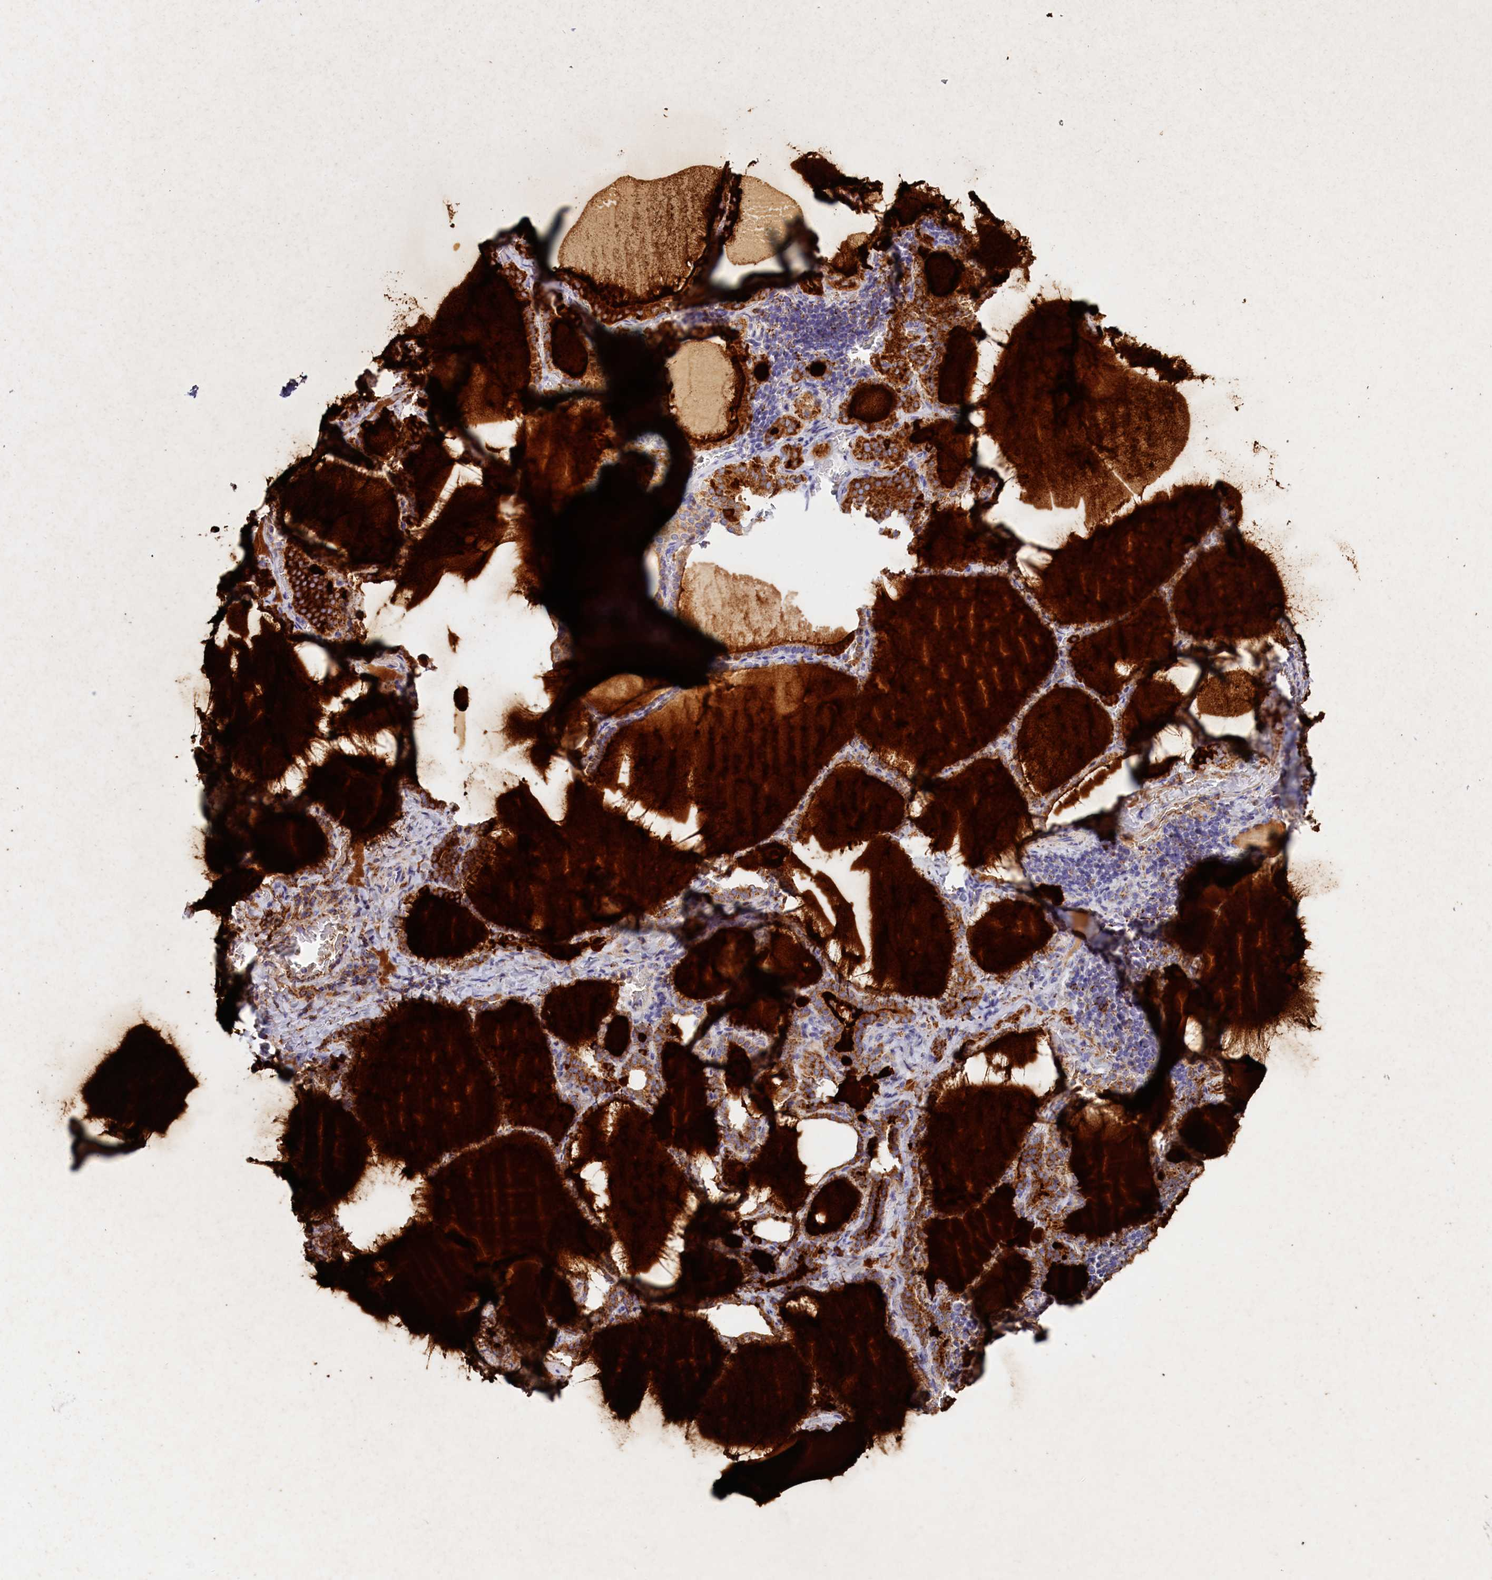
{"staining": {"intensity": "strong", "quantity": ">75%", "location": "cytoplasmic/membranous"}, "tissue": "thyroid gland", "cell_type": "Glandular cells", "image_type": "normal", "snomed": [{"axis": "morphology", "description": "Normal tissue, NOS"}, {"axis": "topography", "description": "Thyroid gland"}], "caption": "DAB (3,3'-diaminobenzidine) immunohistochemical staining of benign thyroid gland shows strong cytoplasmic/membranous protein staining in about >75% of glandular cells.", "gene": "AKTIP", "patient": {"sex": "female", "age": 39}}